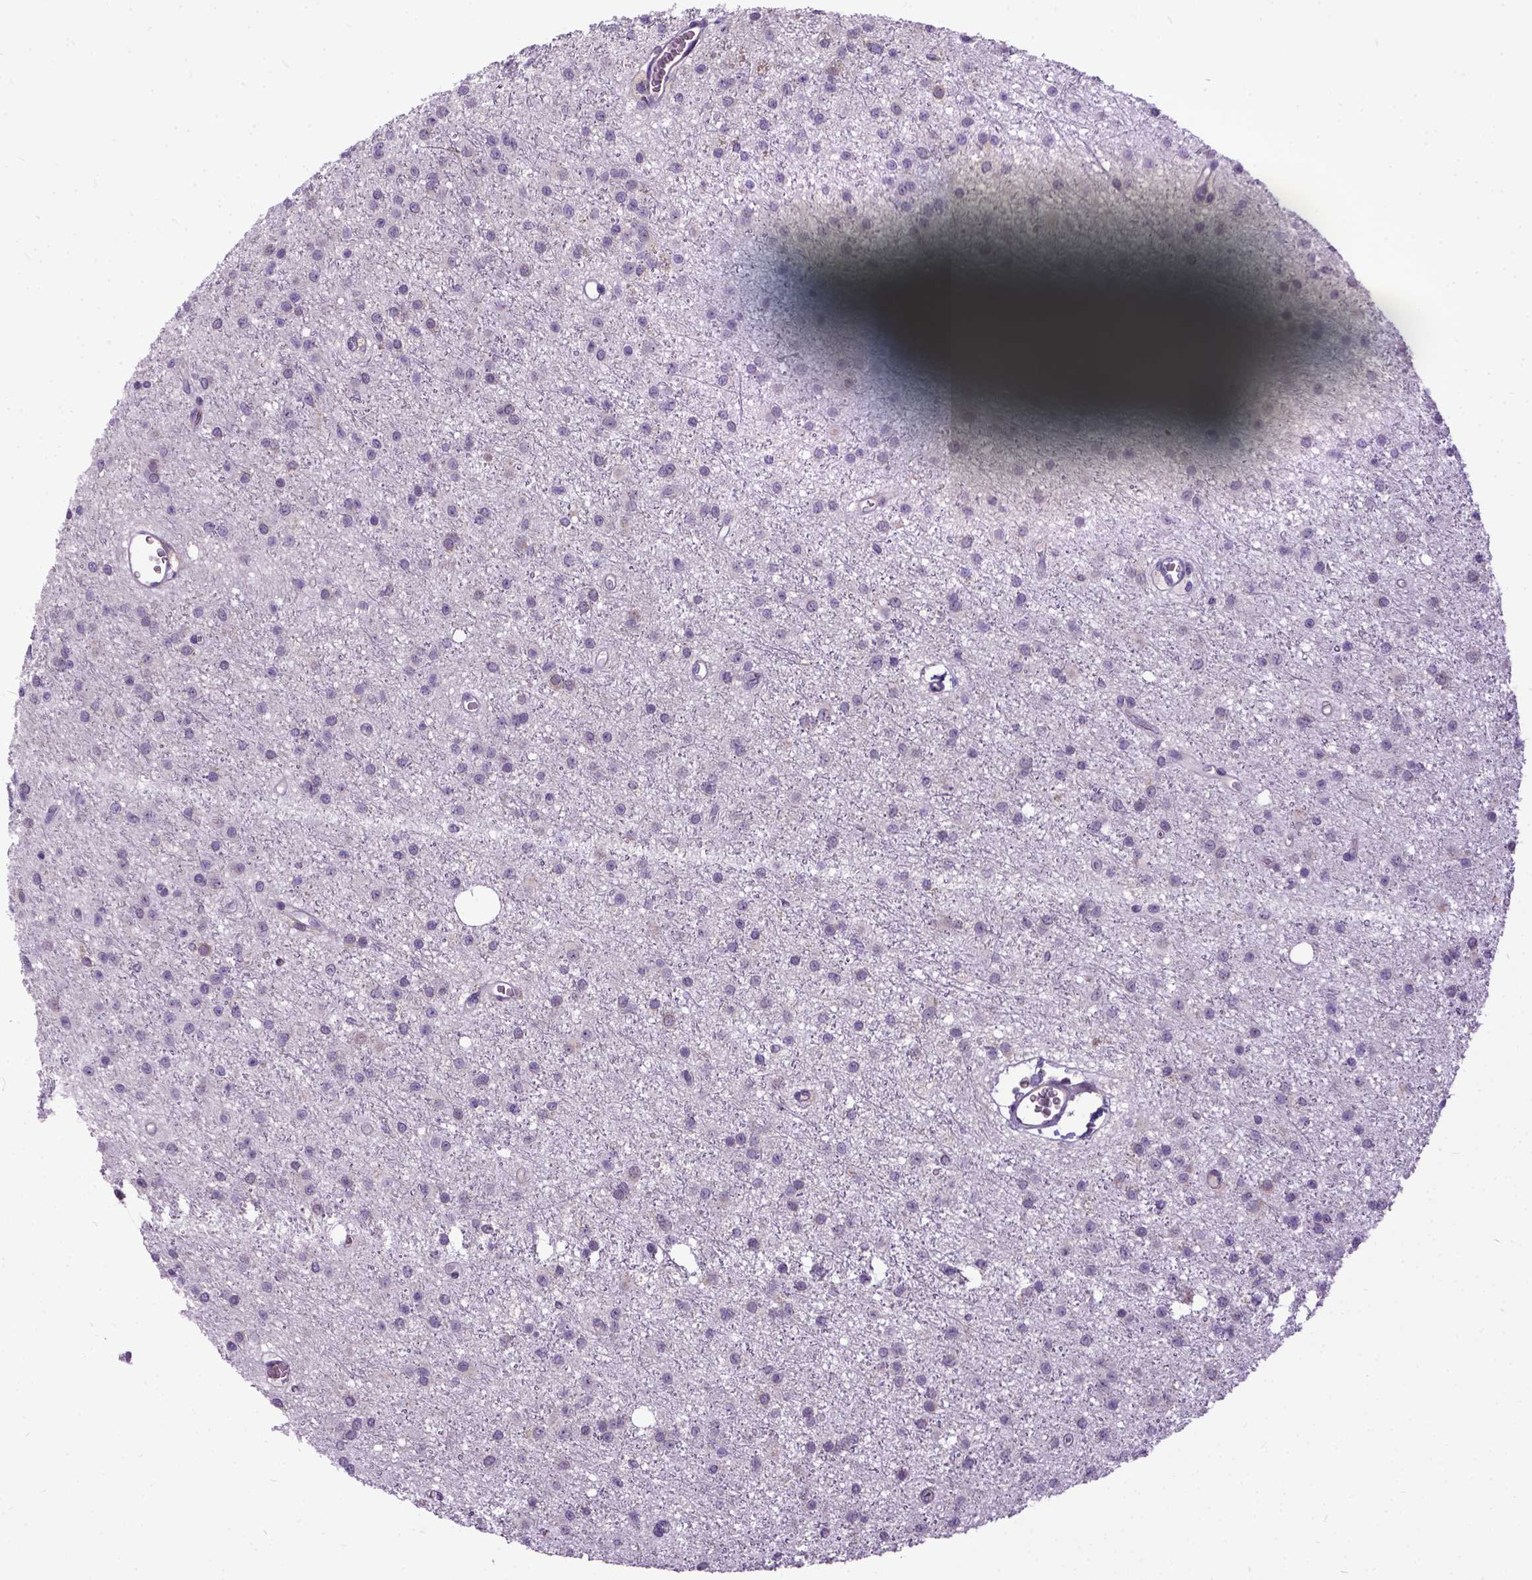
{"staining": {"intensity": "negative", "quantity": "none", "location": "none"}, "tissue": "glioma", "cell_type": "Tumor cells", "image_type": "cancer", "snomed": [{"axis": "morphology", "description": "Glioma, malignant, Low grade"}, {"axis": "topography", "description": "Brain"}], "caption": "This histopathology image is of low-grade glioma (malignant) stained with immunohistochemistry (IHC) to label a protein in brown with the nuclei are counter-stained blue. There is no positivity in tumor cells.", "gene": "NEK5", "patient": {"sex": "male", "age": 27}}